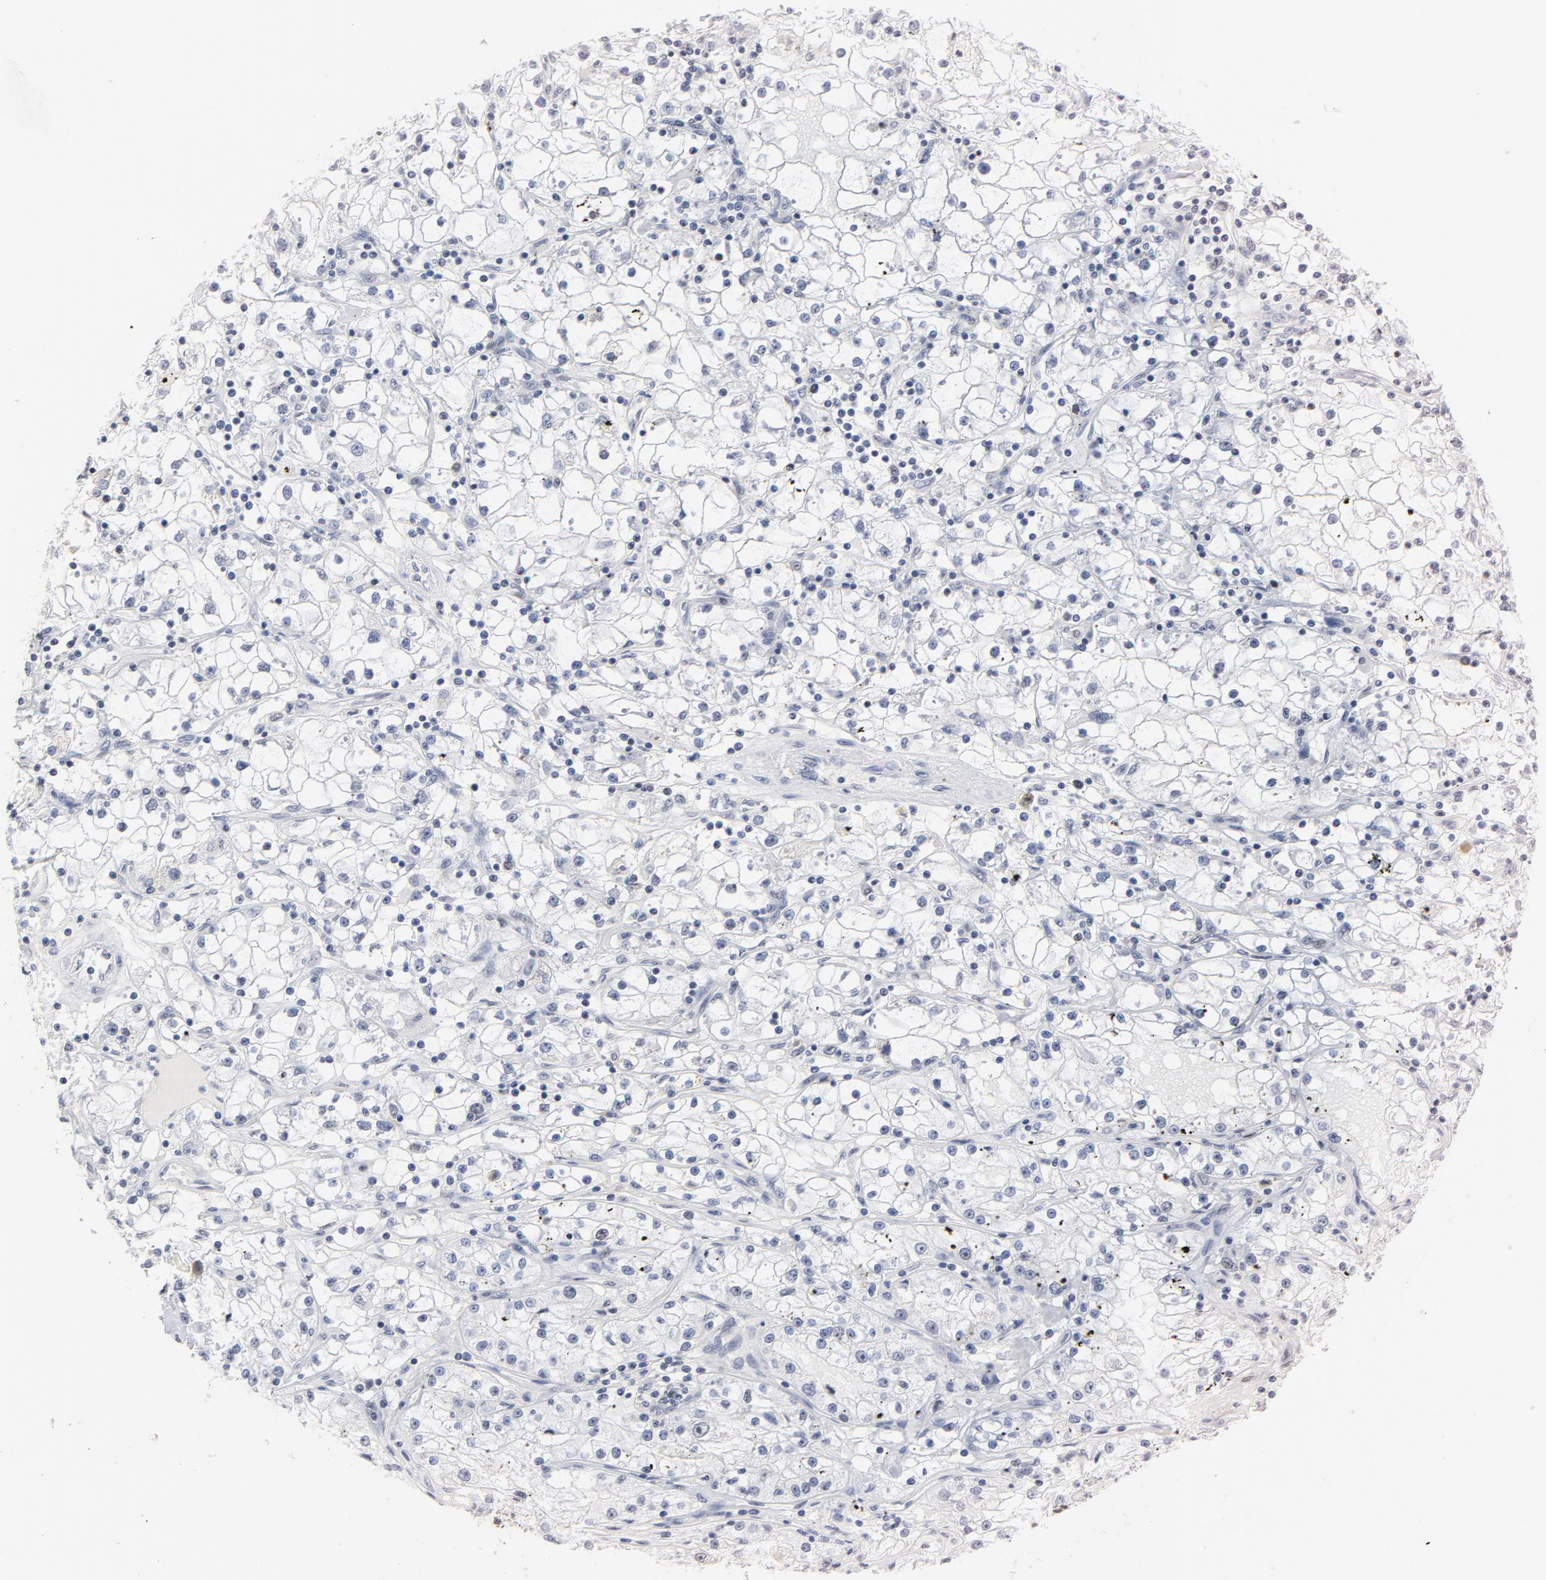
{"staining": {"intensity": "negative", "quantity": "none", "location": "none"}, "tissue": "renal cancer", "cell_type": "Tumor cells", "image_type": "cancer", "snomed": [{"axis": "morphology", "description": "Adenocarcinoma, NOS"}, {"axis": "topography", "description": "Kidney"}], "caption": "The photomicrograph shows no significant positivity in tumor cells of renal adenocarcinoma. Nuclei are stained in blue.", "gene": "RFC4", "patient": {"sex": "male", "age": 56}}